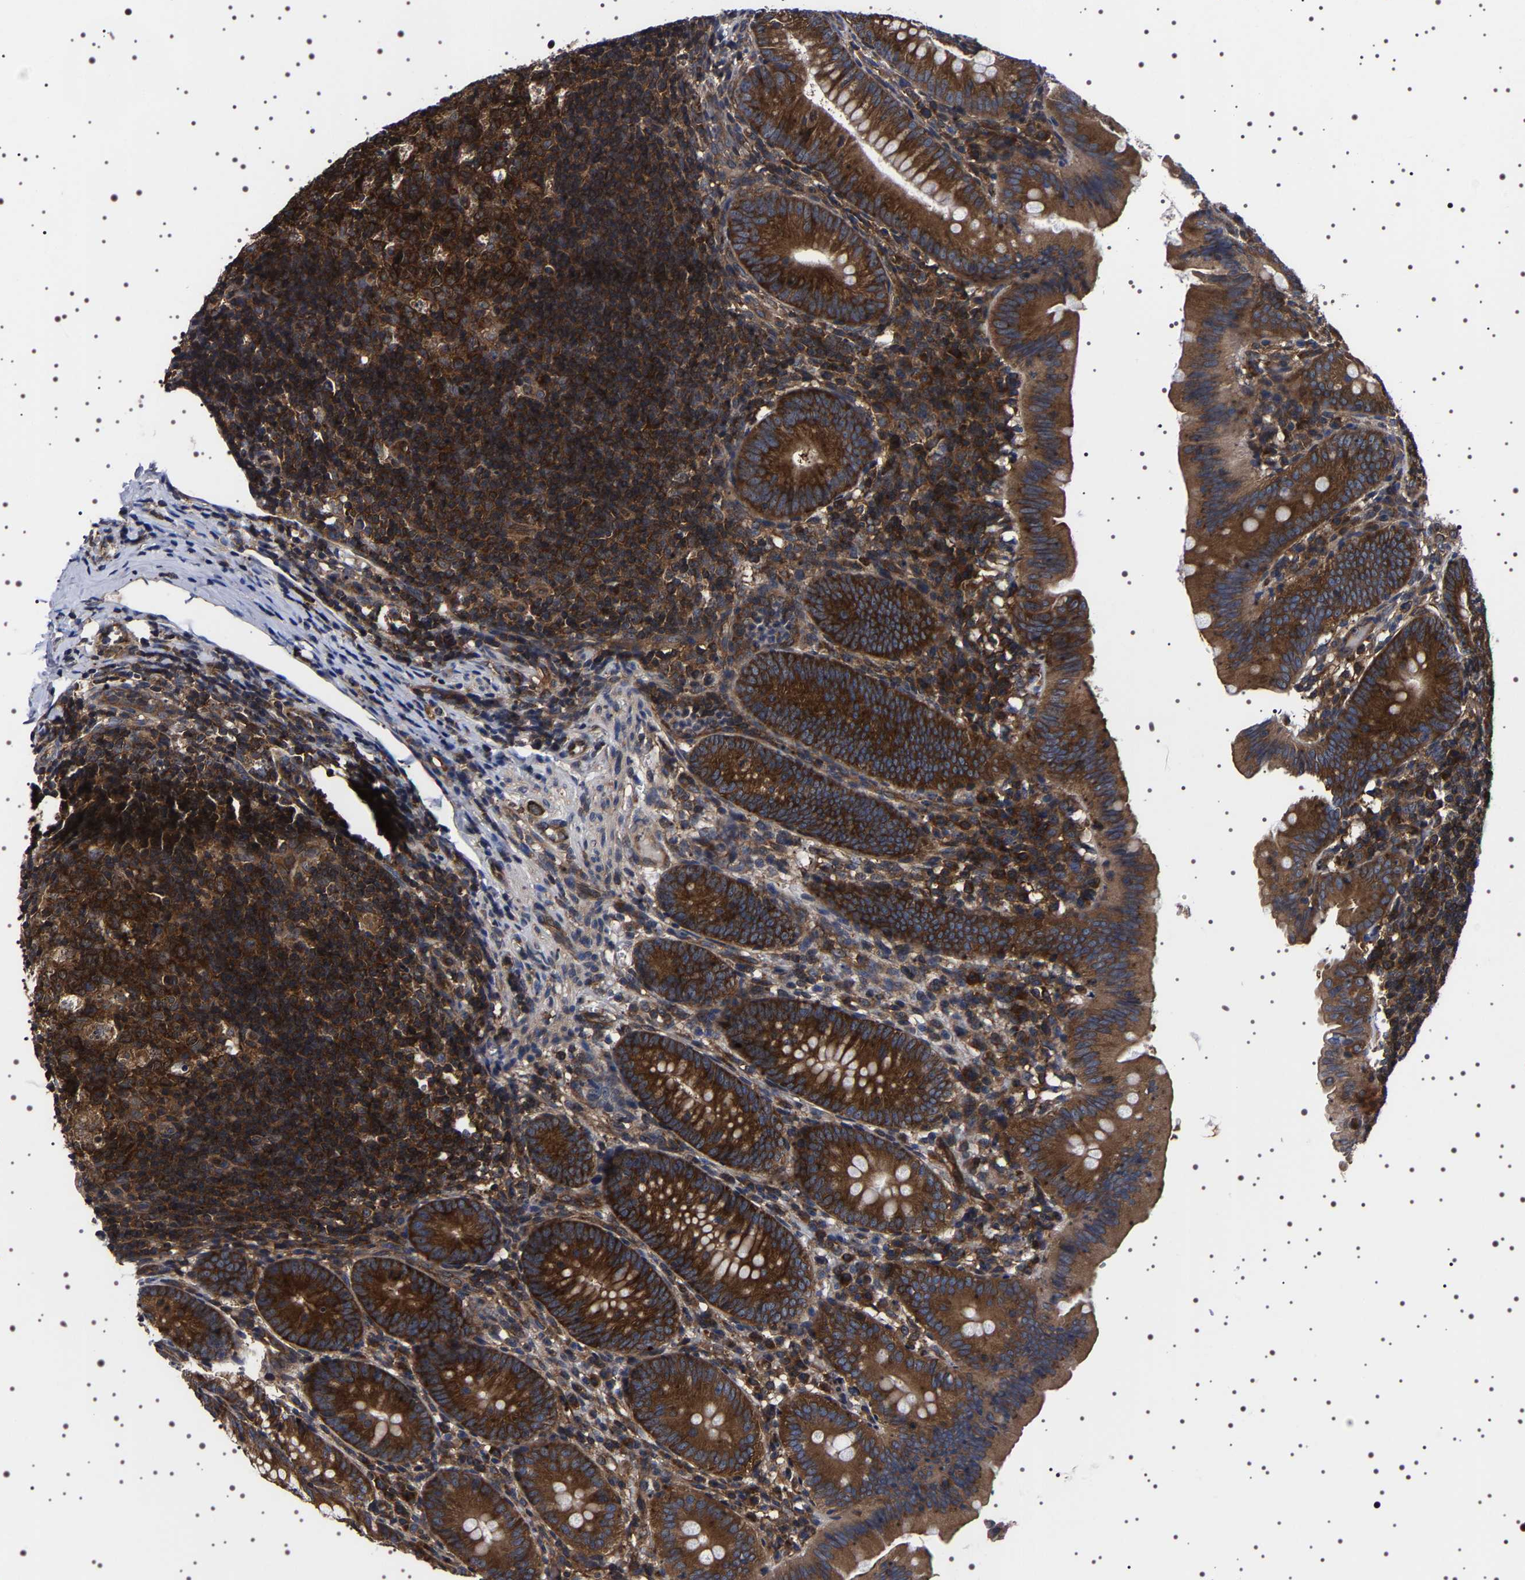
{"staining": {"intensity": "strong", "quantity": ">75%", "location": "cytoplasmic/membranous"}, "tissue": "appendix", "cell_type": "Glandular cells", "image_type": "normal", "snomed": [{"axis": "morphology", "description": "Normal tissue, NOS"}, {"axis": "topography", "description": "Appendix"}], "caption": "Protein analysis of benign appendix reveals strong cytoplasmic/membranous positivity in about >75% of glandular cells.", "gene": "DARS1", "patient": {"sex": "male", "age": 1}}